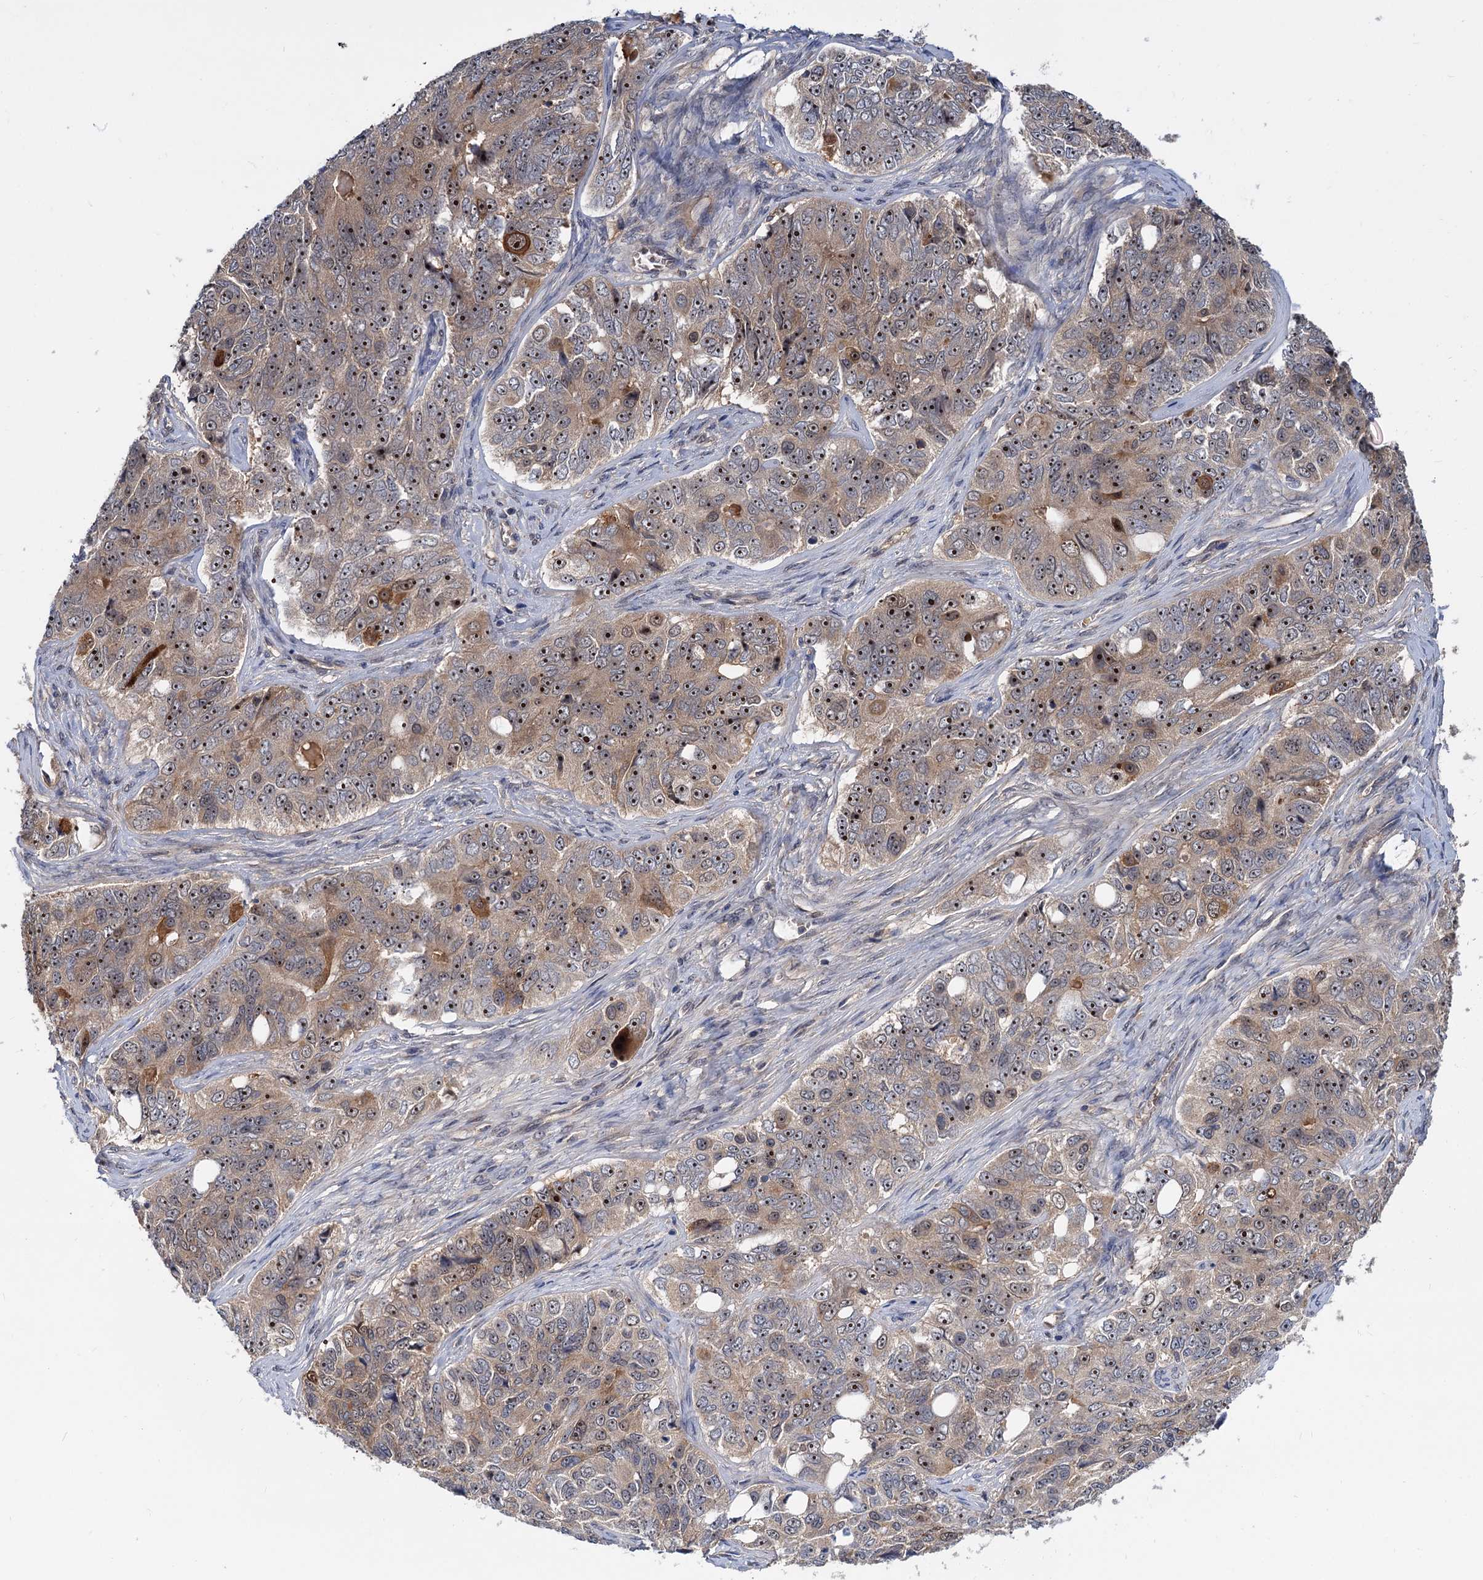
{"staining": {"intensity": "moderate", "quantity": ">75%", "location": "cytoplasmic/membranous,nuclear"}, "tissue": "ovarian cancer", "cell_type": "Tumor cells", "image_type": "cancer", "snomed": [{"axis": "morphology", "description": "Carcinoma, endometroid"}, {"axis": "topography", "description": "Ovary"}], "caption": "A micrograph of human ovarian endometroid carcinoma stained for a protein shows moderate cytoplasmic/membranous and nuclear brown staining in tumor cells.", "gene": "SNX15", "patient": {"sex": "female", "age": 51}}